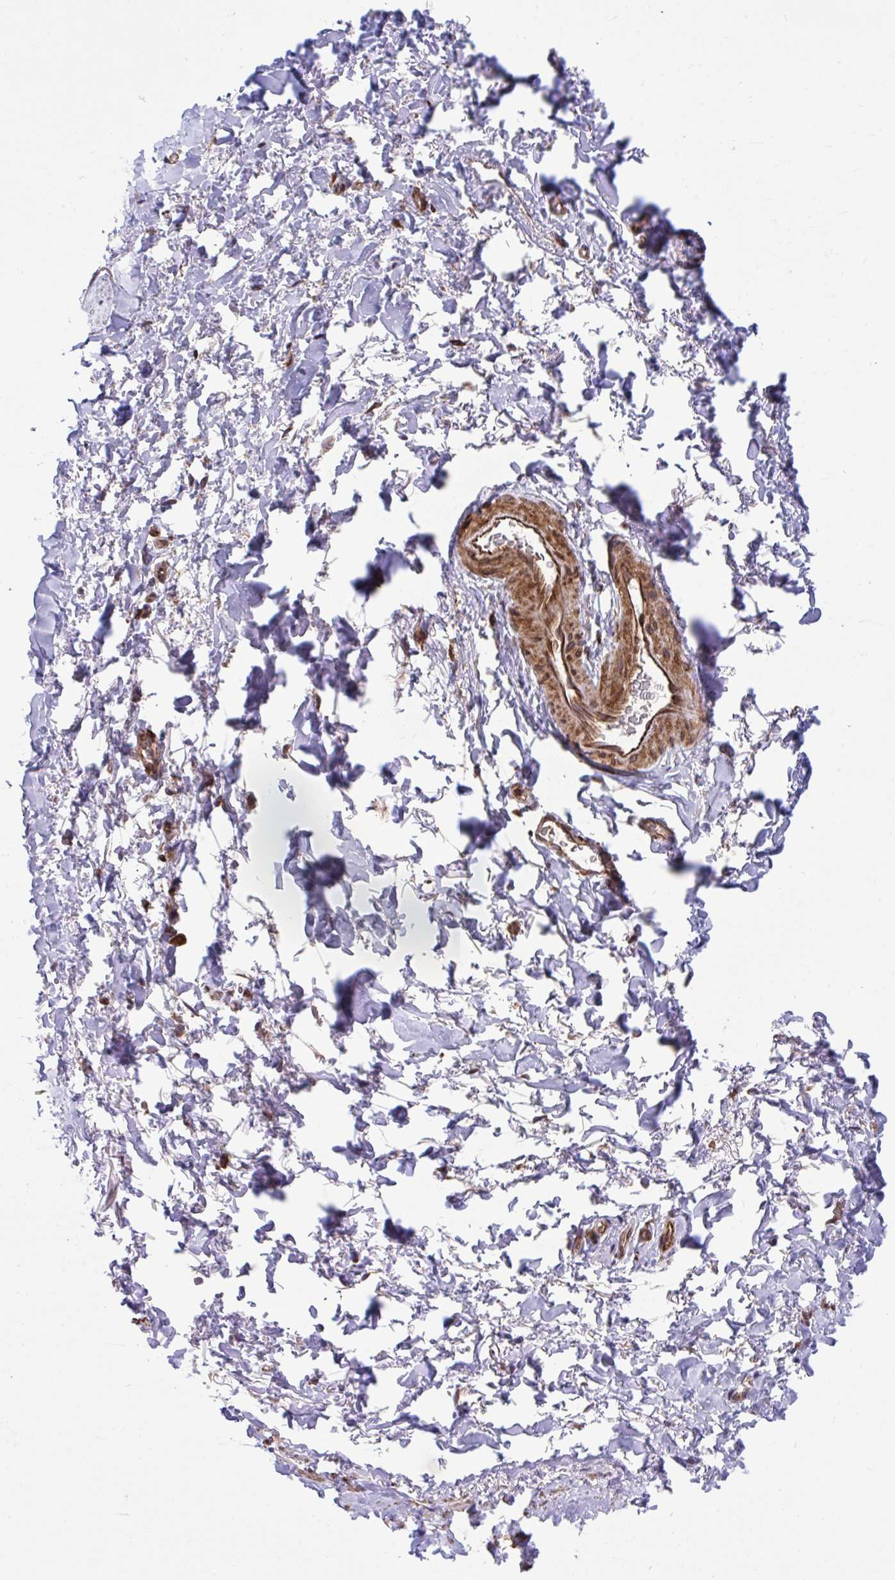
{"staining": {"intensity": "strong", "quantity": "25%-75%", "location": "cytoplasmic/membranous"}, "tissue": "adipose tissue", "cell_type": "Adipocytes", "image_type": "normal", "snomed": [{"axis": "morphology", "description": "Normal tissue, NOS"}, {"axis": "topography", "description": "Vulva"}, {"axis": "topography", "description": "Peripheral nerve tissue"}], "caption": "DAB (3,3'-diaminobenzidine) immunohistochemical staining of normal adipose tissue demonstrates strong cytoplasmic/membranous protein expression in about 25%-75% of adipocytes.", "gene": "STIM2", "patient": {"sex": "female", "age": 66}}